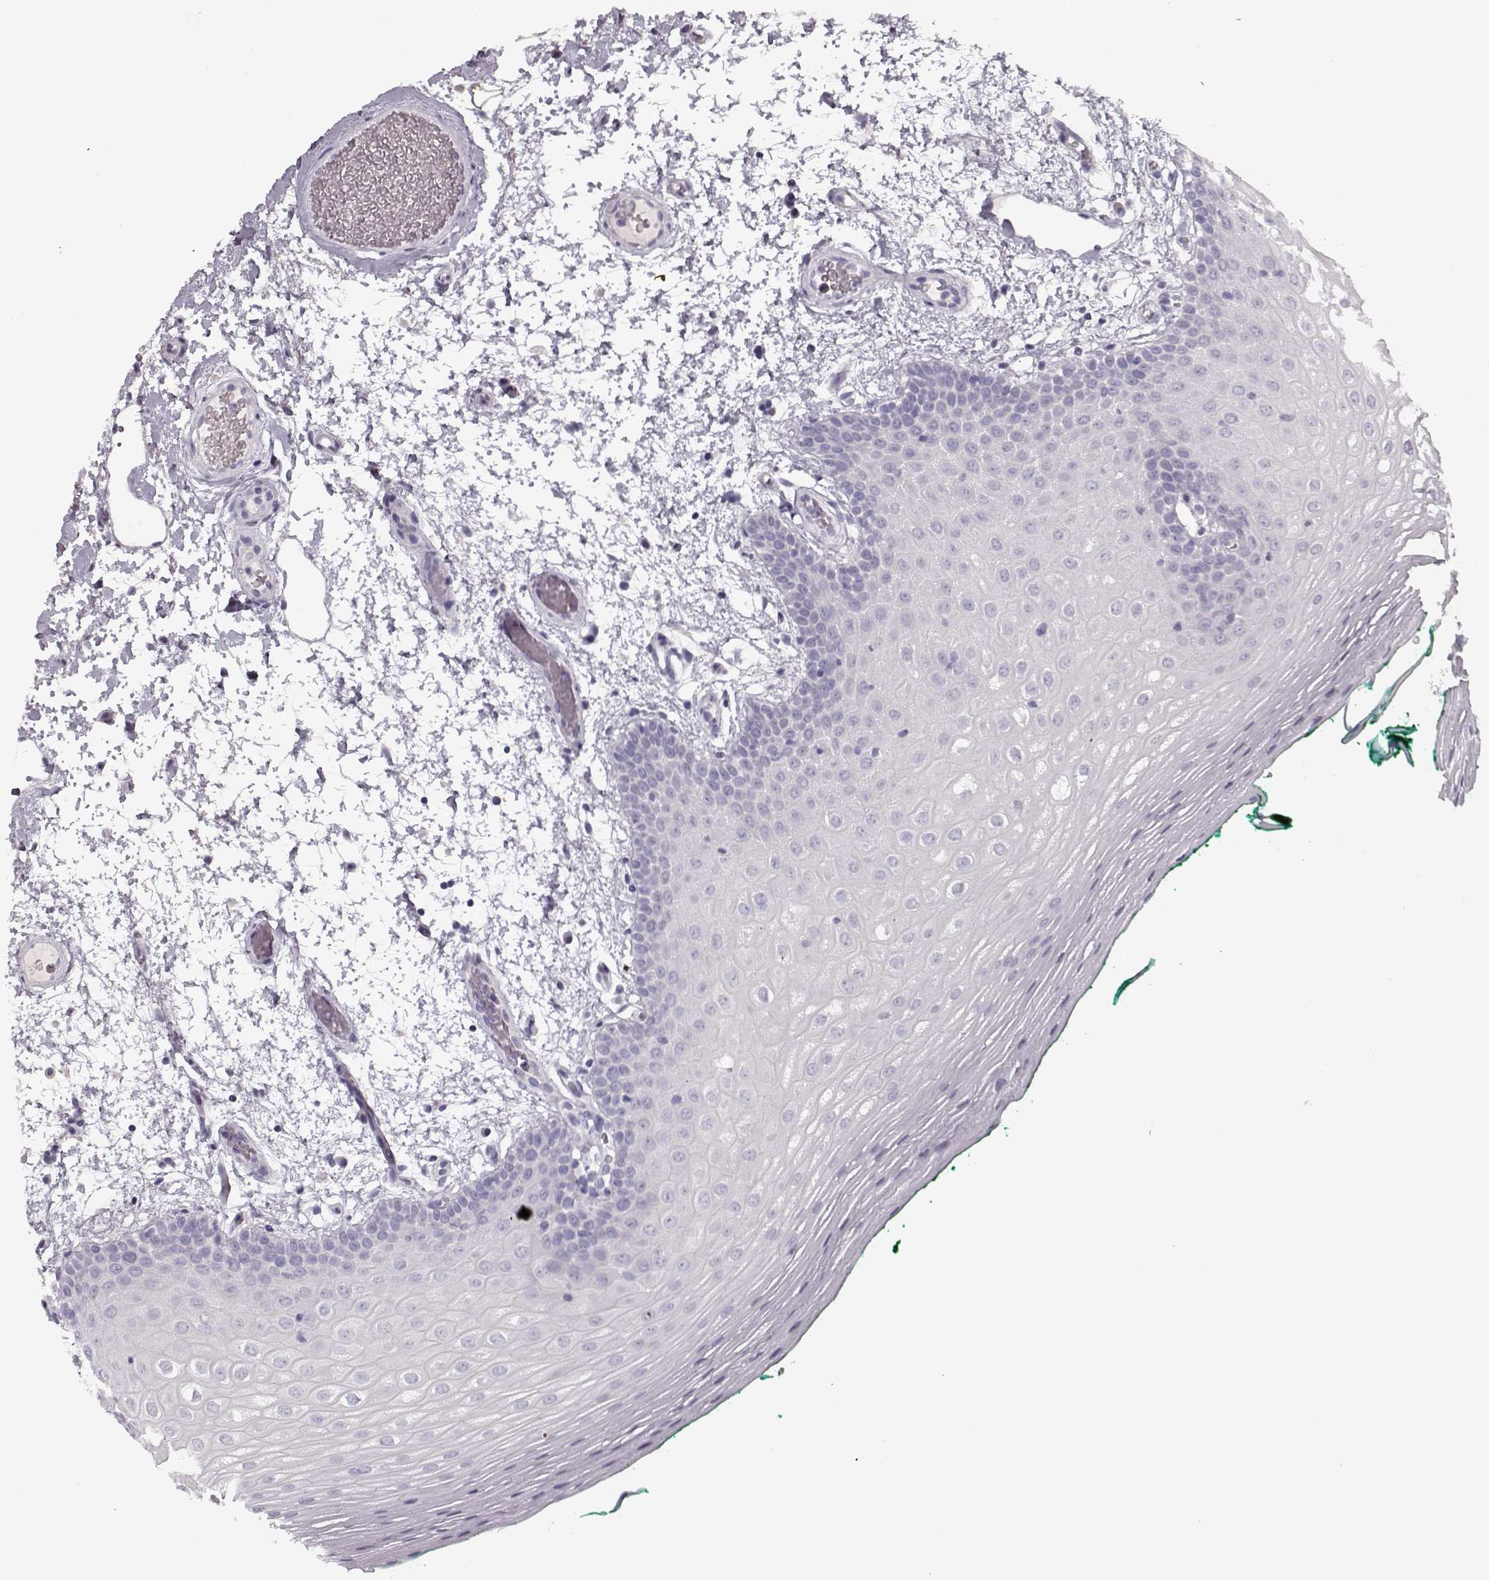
{"staining": {"intensity": "negative", "quantity": "none", "location": "none"}, "tissue": "oral mucosa", "cell_type": "Squamous epithelial cells", "image_type": "normal", "snomed": [{"axis": "morphology", "description": "Normal tissue, NOS"}, {"axis": "morphology", "description": "Squamous cell carcinoma, NOS"}, {"axis": "topography", "description": "Oral tissue"}, {"axis": "topography", "description": "Head-Neck"}], "caption": "Immunohistochemistry of benign human oral mucosa reveals no staining in squamous epithelial cells. (Immunohistochemistry (ihc), brightfield microscopy, high magnification).", "gene": "PNMT", "patient": {"sex": "male", "age": 78}}